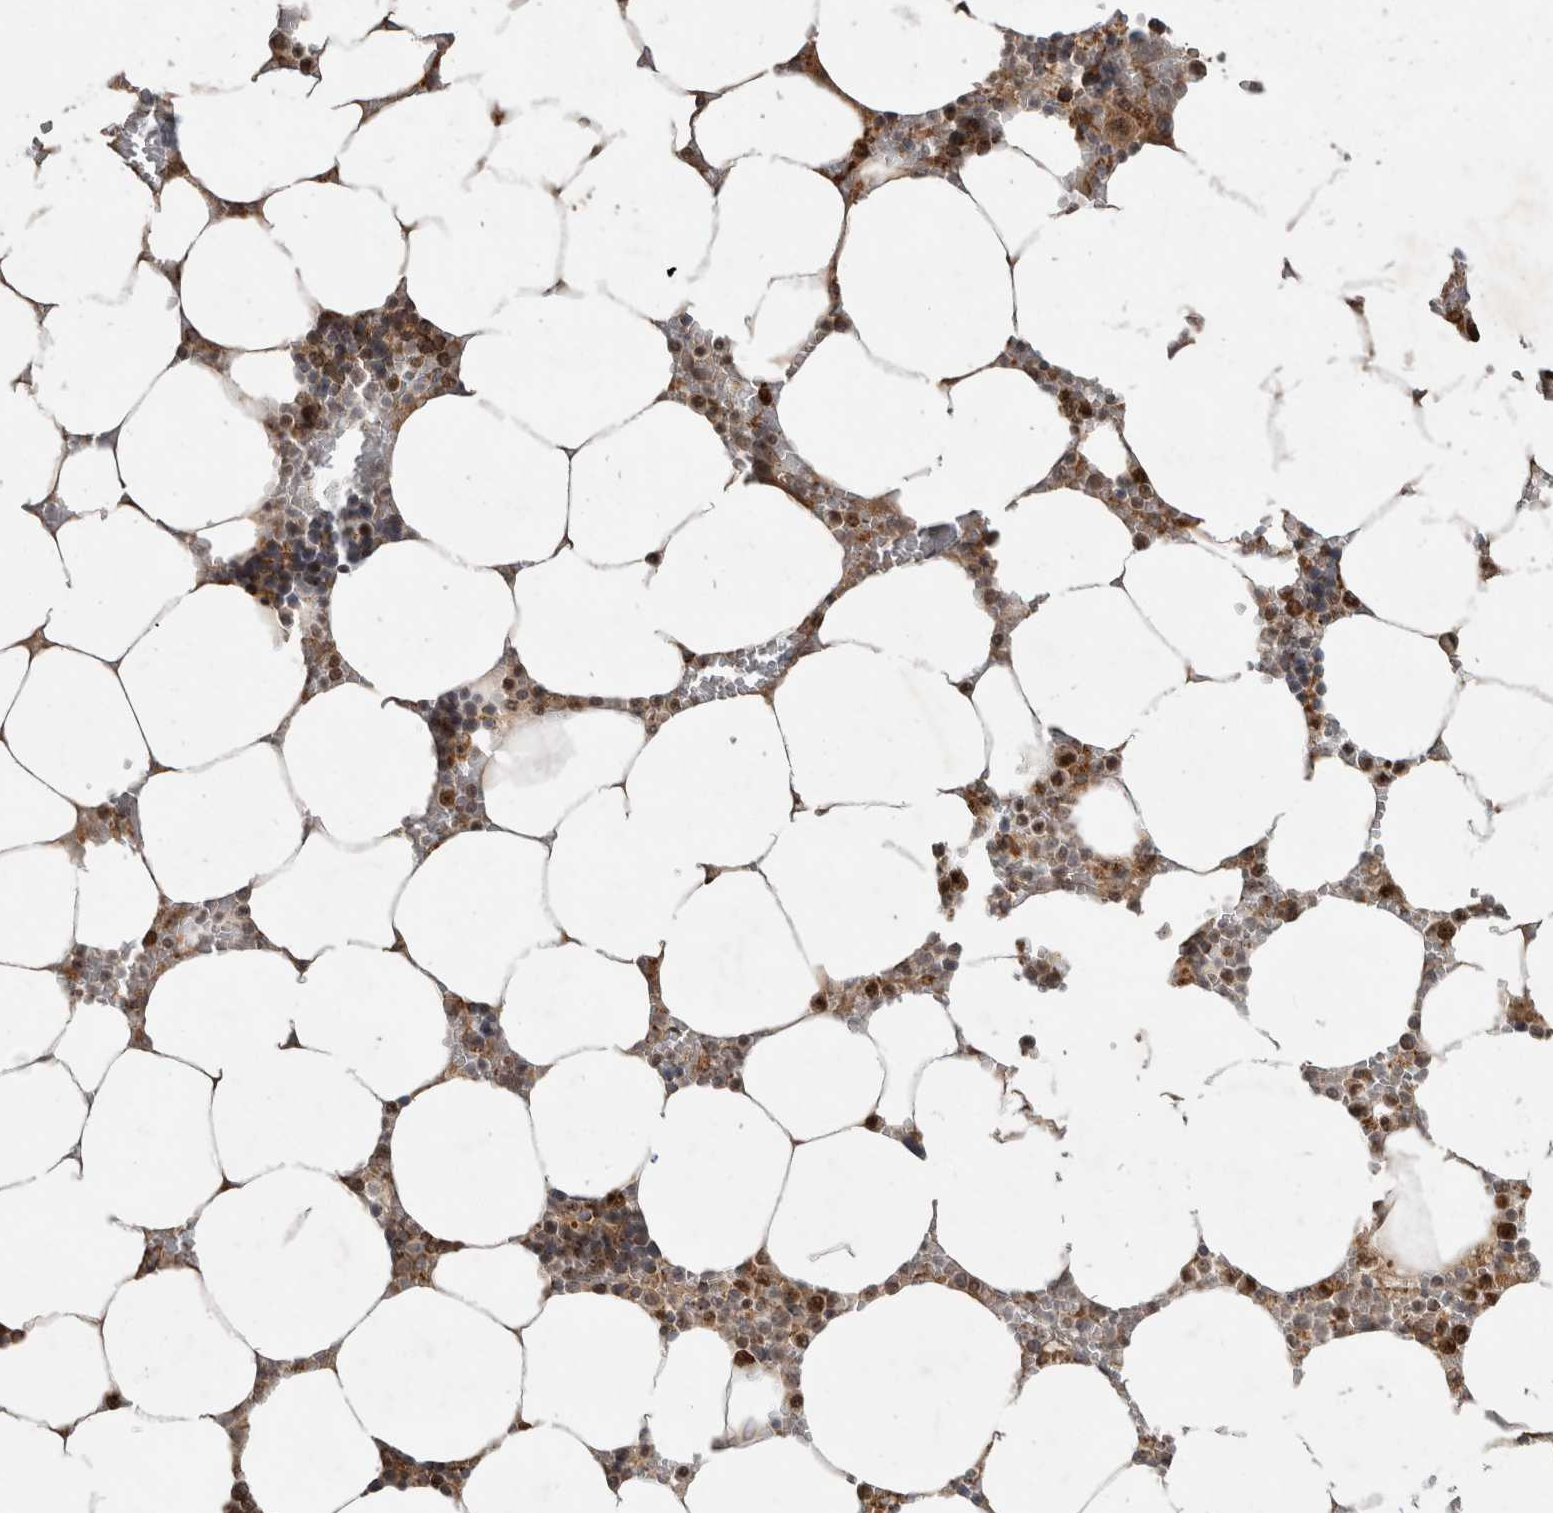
{"staining": {"intensity": "strong", "quantity": "25%-75%", "location": "cytoplasmic/membranous,nuclear"}, "tissue": "bone marrow", "cell_type": "Hematopoietic cells", "image_type": "normal", "snomed": [{"axis": "morphology", "description": "Normal tissue, NOS"}, {"axis": "topography", "description": "Bone marrow"}], "caption": "Hematopoietic cells demonstrate high levels of strong cytoplasmic/membranous,nuclear staining in approximately 25%-75% of cells in unremarkable bone marrow.", "gene": "INSRR", "patient": {"sex": "male", "age": 70}}